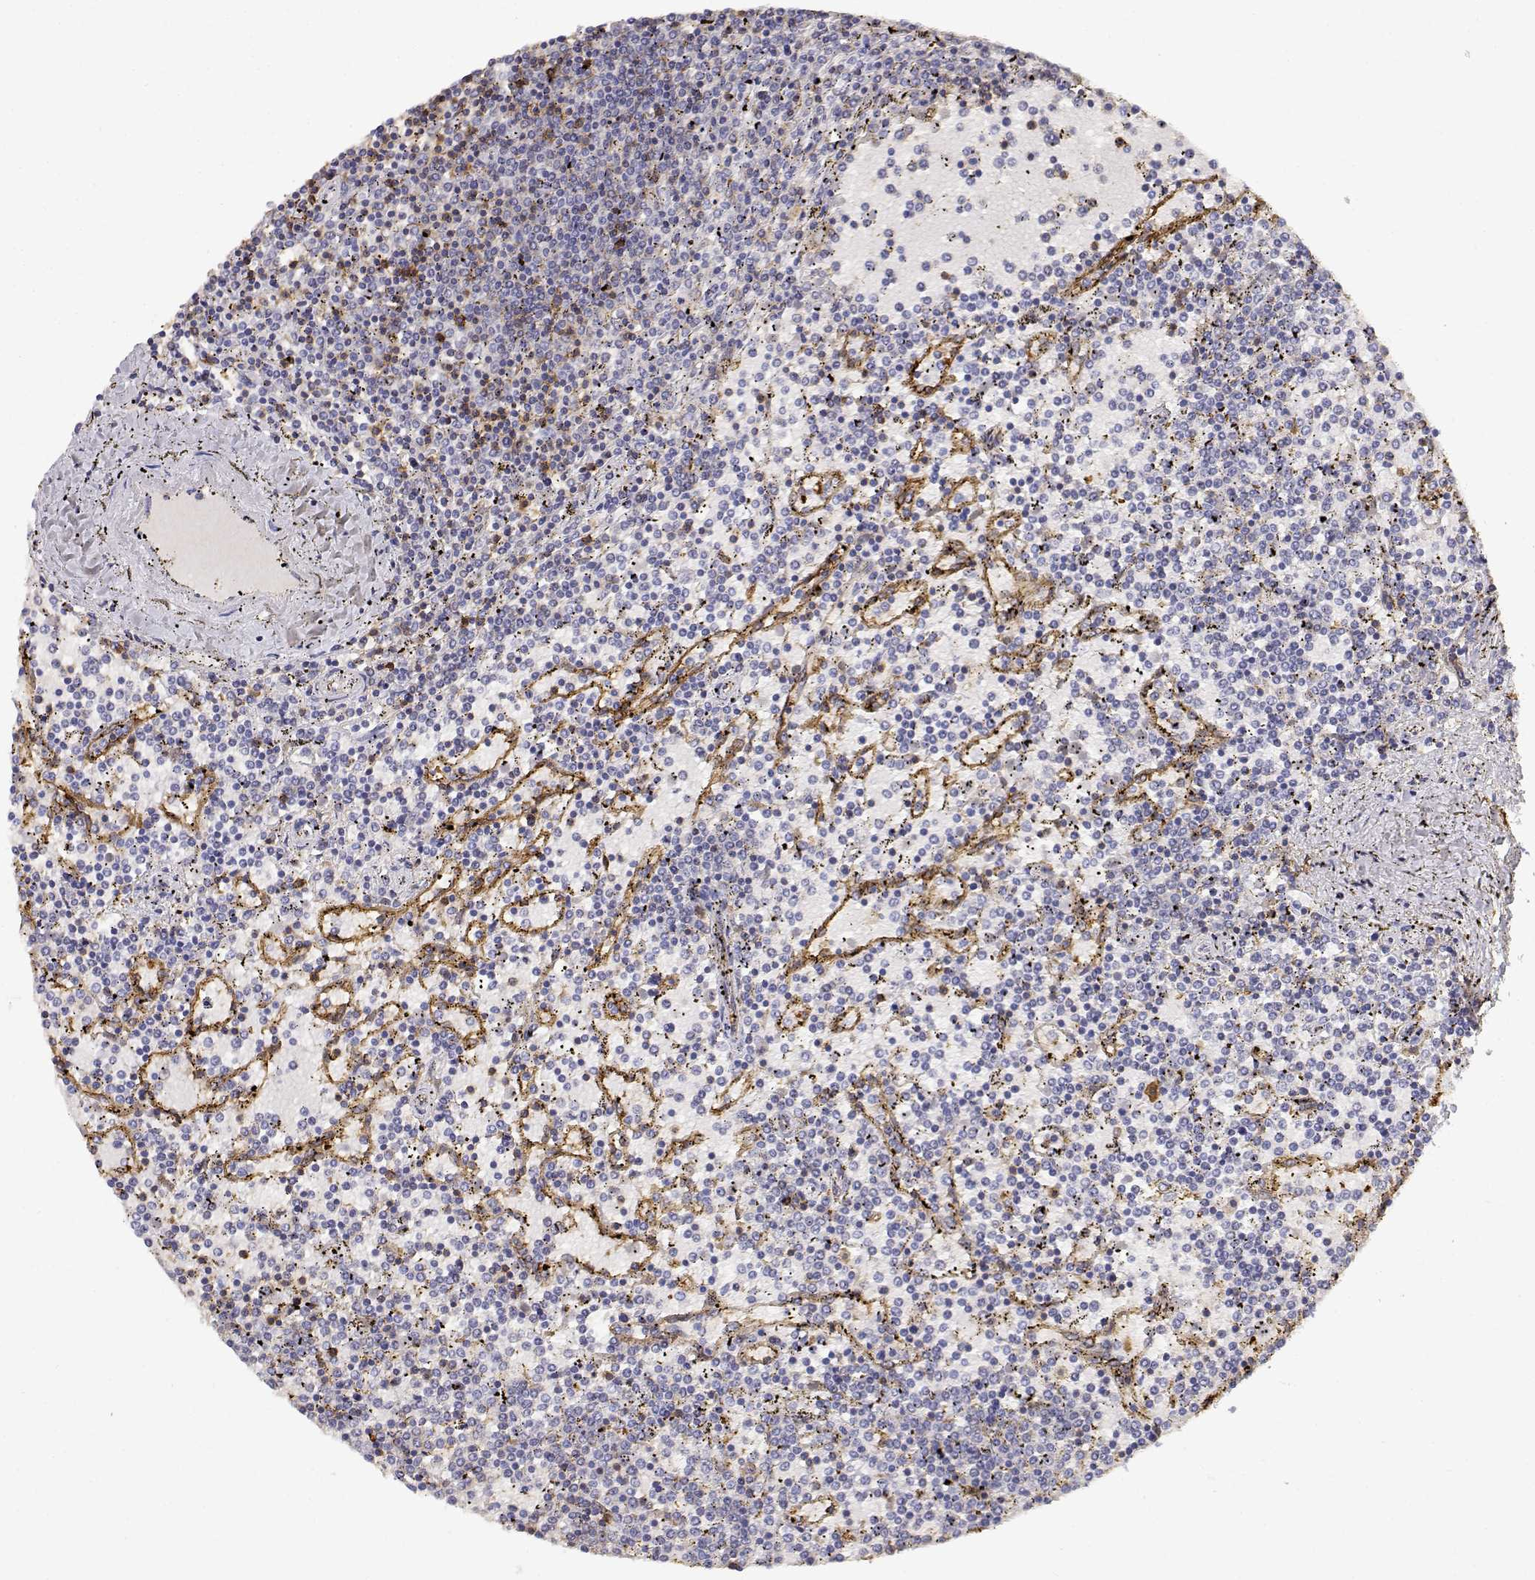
{"staining": {"intensity": "negative", "quantity": "none", "location": "none"}, "tissue": "lymphoma", "cell_type": "Tumor cells", "image_type": "cancer", "snomed": [{"axis": "morphology", "description": "Malignant lymphoma, non-Hodgkin's type, Low grade"}, {"axis": "topography", "description": "Spleen"}], "caption": "Human low-grade malignant lymphoma, non-Hodgkin's type stained for a protein using IHC displays no positivity in tumor cells.", "gene": "ADA", "patient": {"sex": "female", "age": 77}}